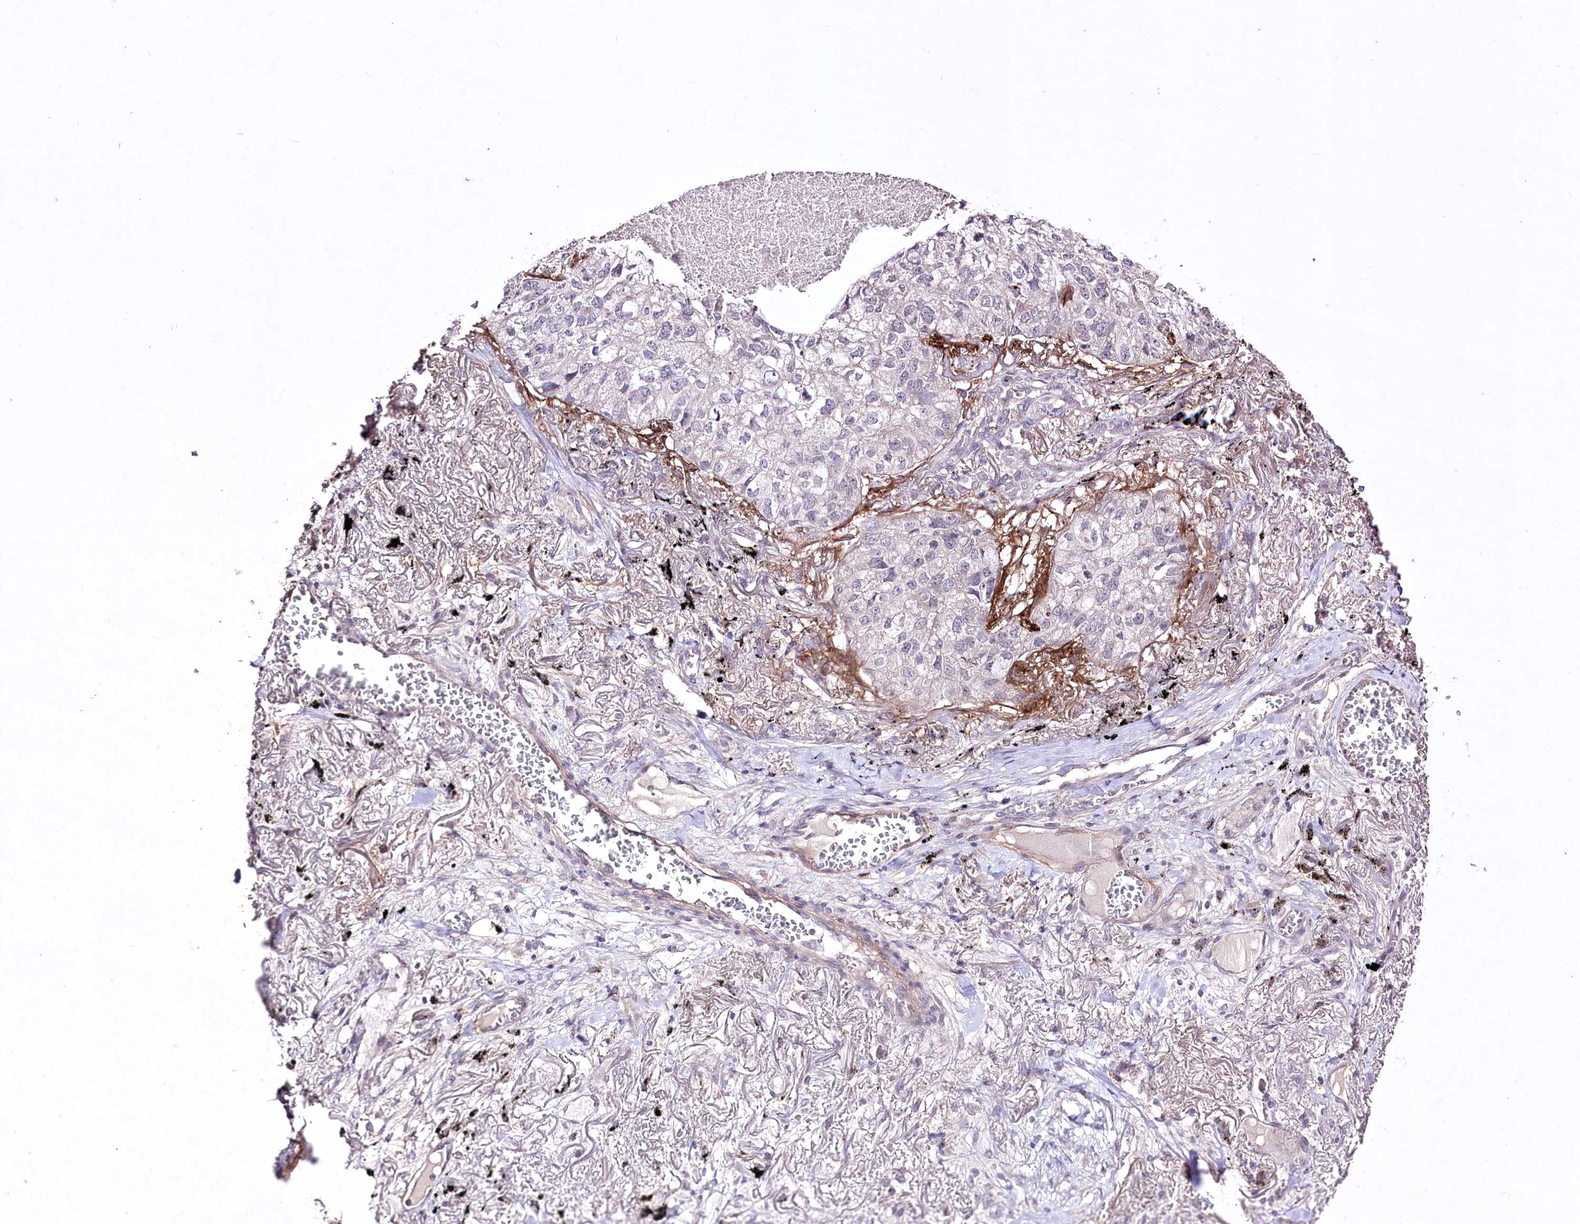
{"staining": {"intensity": "negative", "quantity": "none", "location": "none"}, "tissue": "lung cancer", "cell_type": "Tumor cells", "image_type": "cancer", "snomed": [{"axis": "morphology", "description": "Adenocarcinoma, NOS"}, {"axis": "topography", "description": "Lung"}], "caption": "This is an immunohistochemistry photomicrograph of human adenocarcinoma (lung). There is no positivity in tumor cells.", "gene": "ENPP1", "patient": {"sex": "male", "age": 65}}